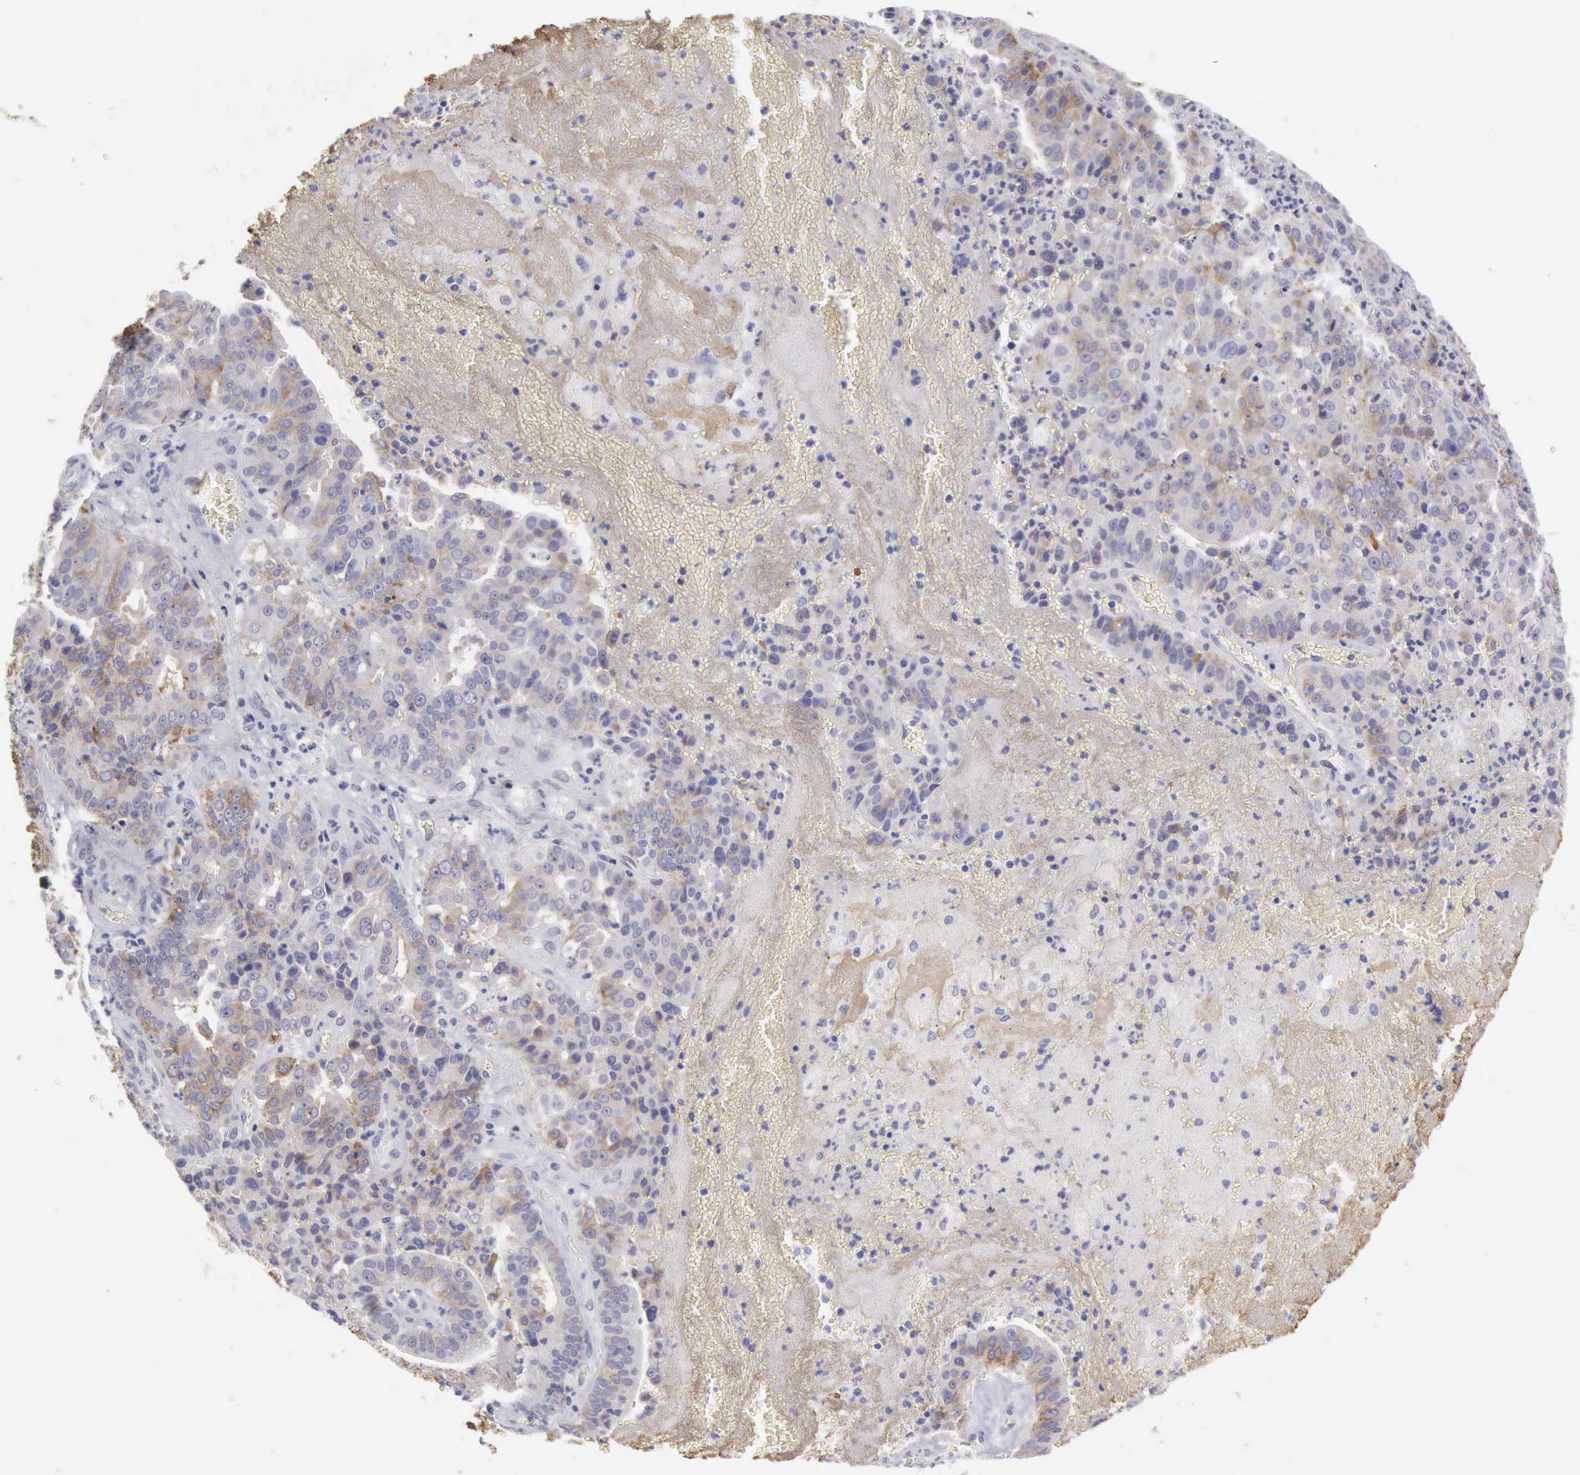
{"staining": {"intensity": "moderate", "quantity": "<25%", "location": "cytoplasmic/membranous"}, "tissue": "liver cancer", "cell_type": "Tumor cells", "image_type": "cancer", "snomed": [{"axis": "morphology", "description": "Cholangiocarcinoma"}, {"axis": "topography", "description": "Liver"}], "caption": "Cholangiocarcinoma (liver) tissue exhibits moderate cytoplasmic/membranous expression in about <25% of tumor cells, visualized by immunohistochemistry.", "gene": "TFRC", "patient": {"sex": "female", "age": 79}}